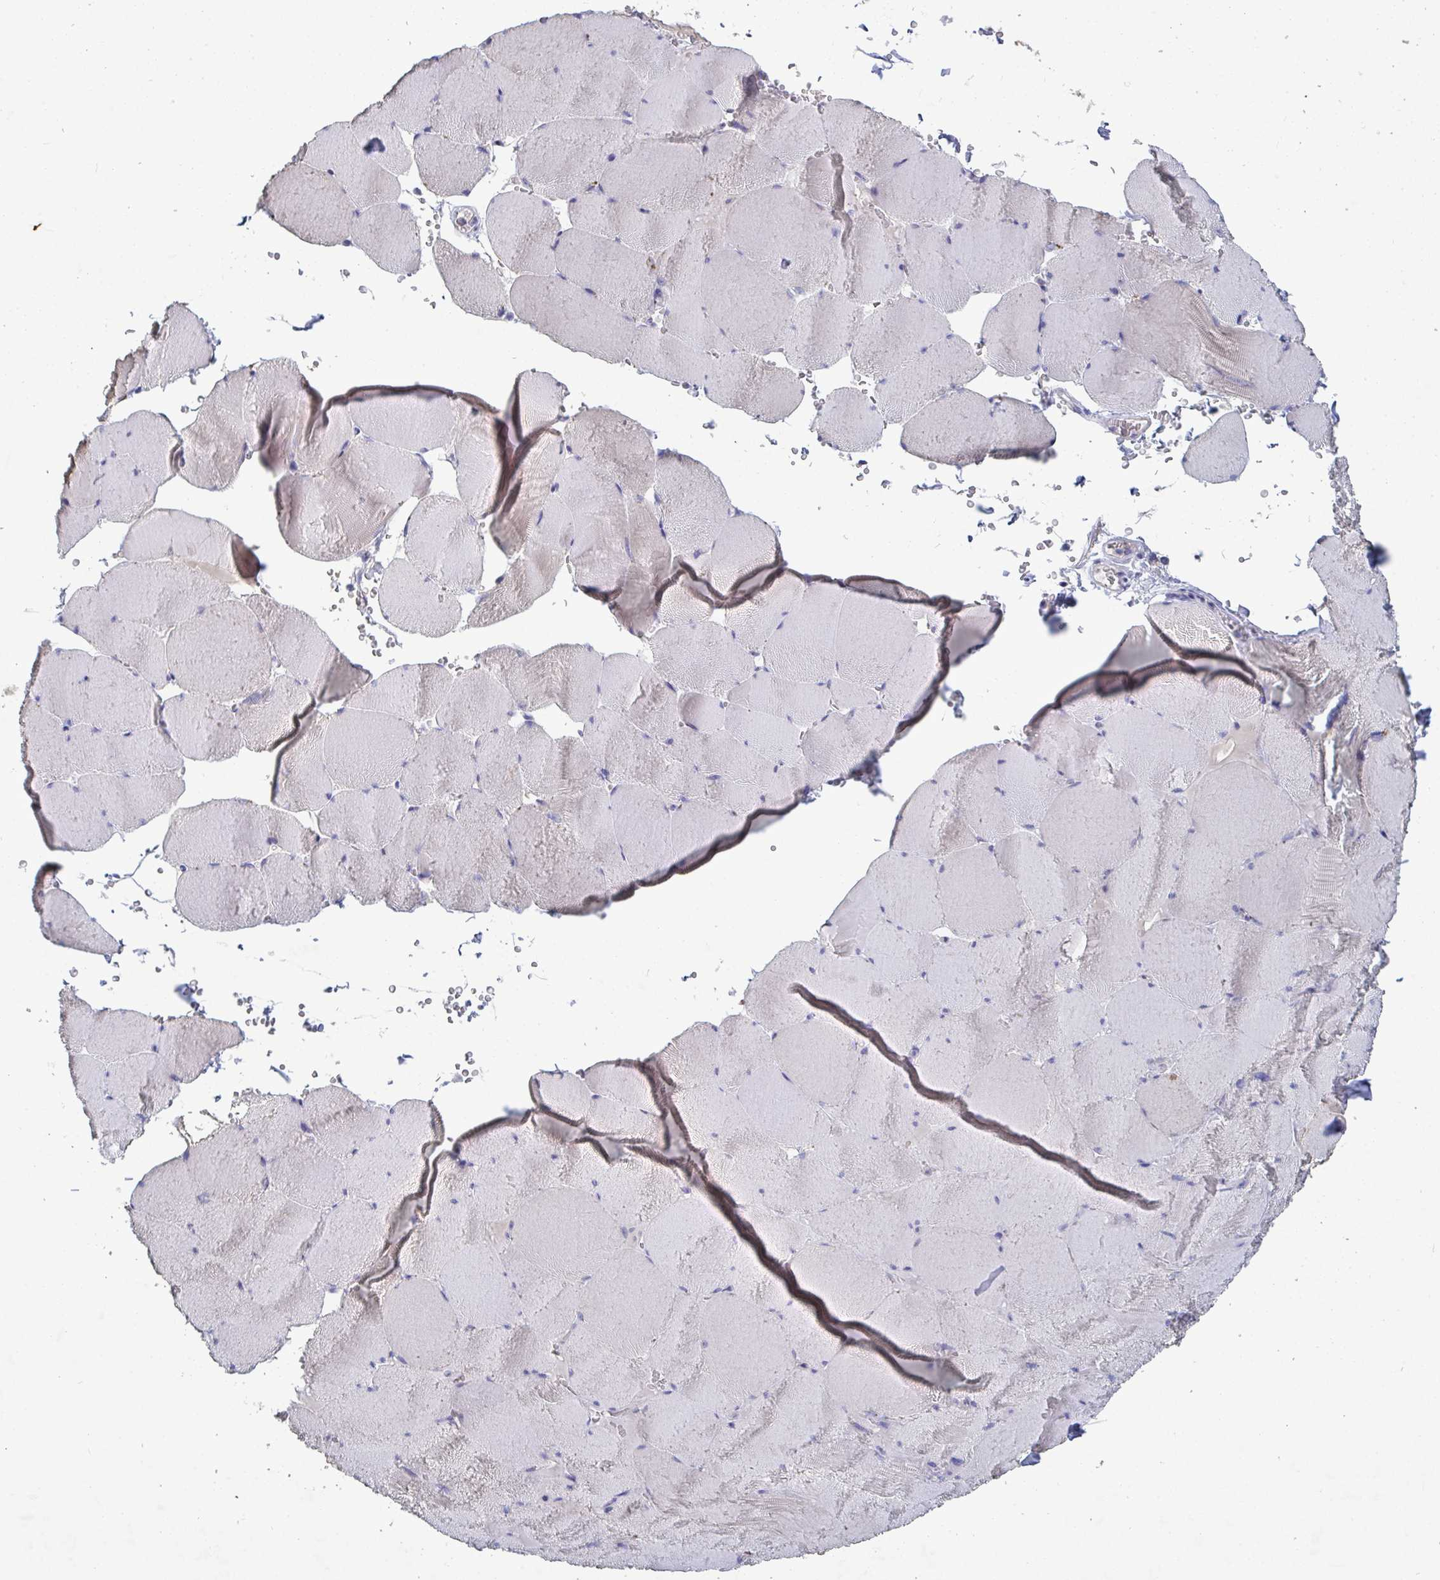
{"staining": {"intensity": "weak", "quantity": "<25%", "location": "cytoplasmic/membranous"}, "tissue": "skeletal muscle", "cell_type": "Myocytes", "image_type": "normal", "snomed": [{"axis": "morphology", "description": "Normal tissue, NOS"}, {"axis": "topography", "description": "Skeletal muscle"}, {"axis": "topography", "description": "Head-Neck"}], "caption": "A high-resolution micrograph shows immunohistochemistry (IHC) staining of benign skeletal muscle, which reveals no significant staining in myocytes.", "gene": "GALNT13", "patient": {"sex": "male", "age": 66}}